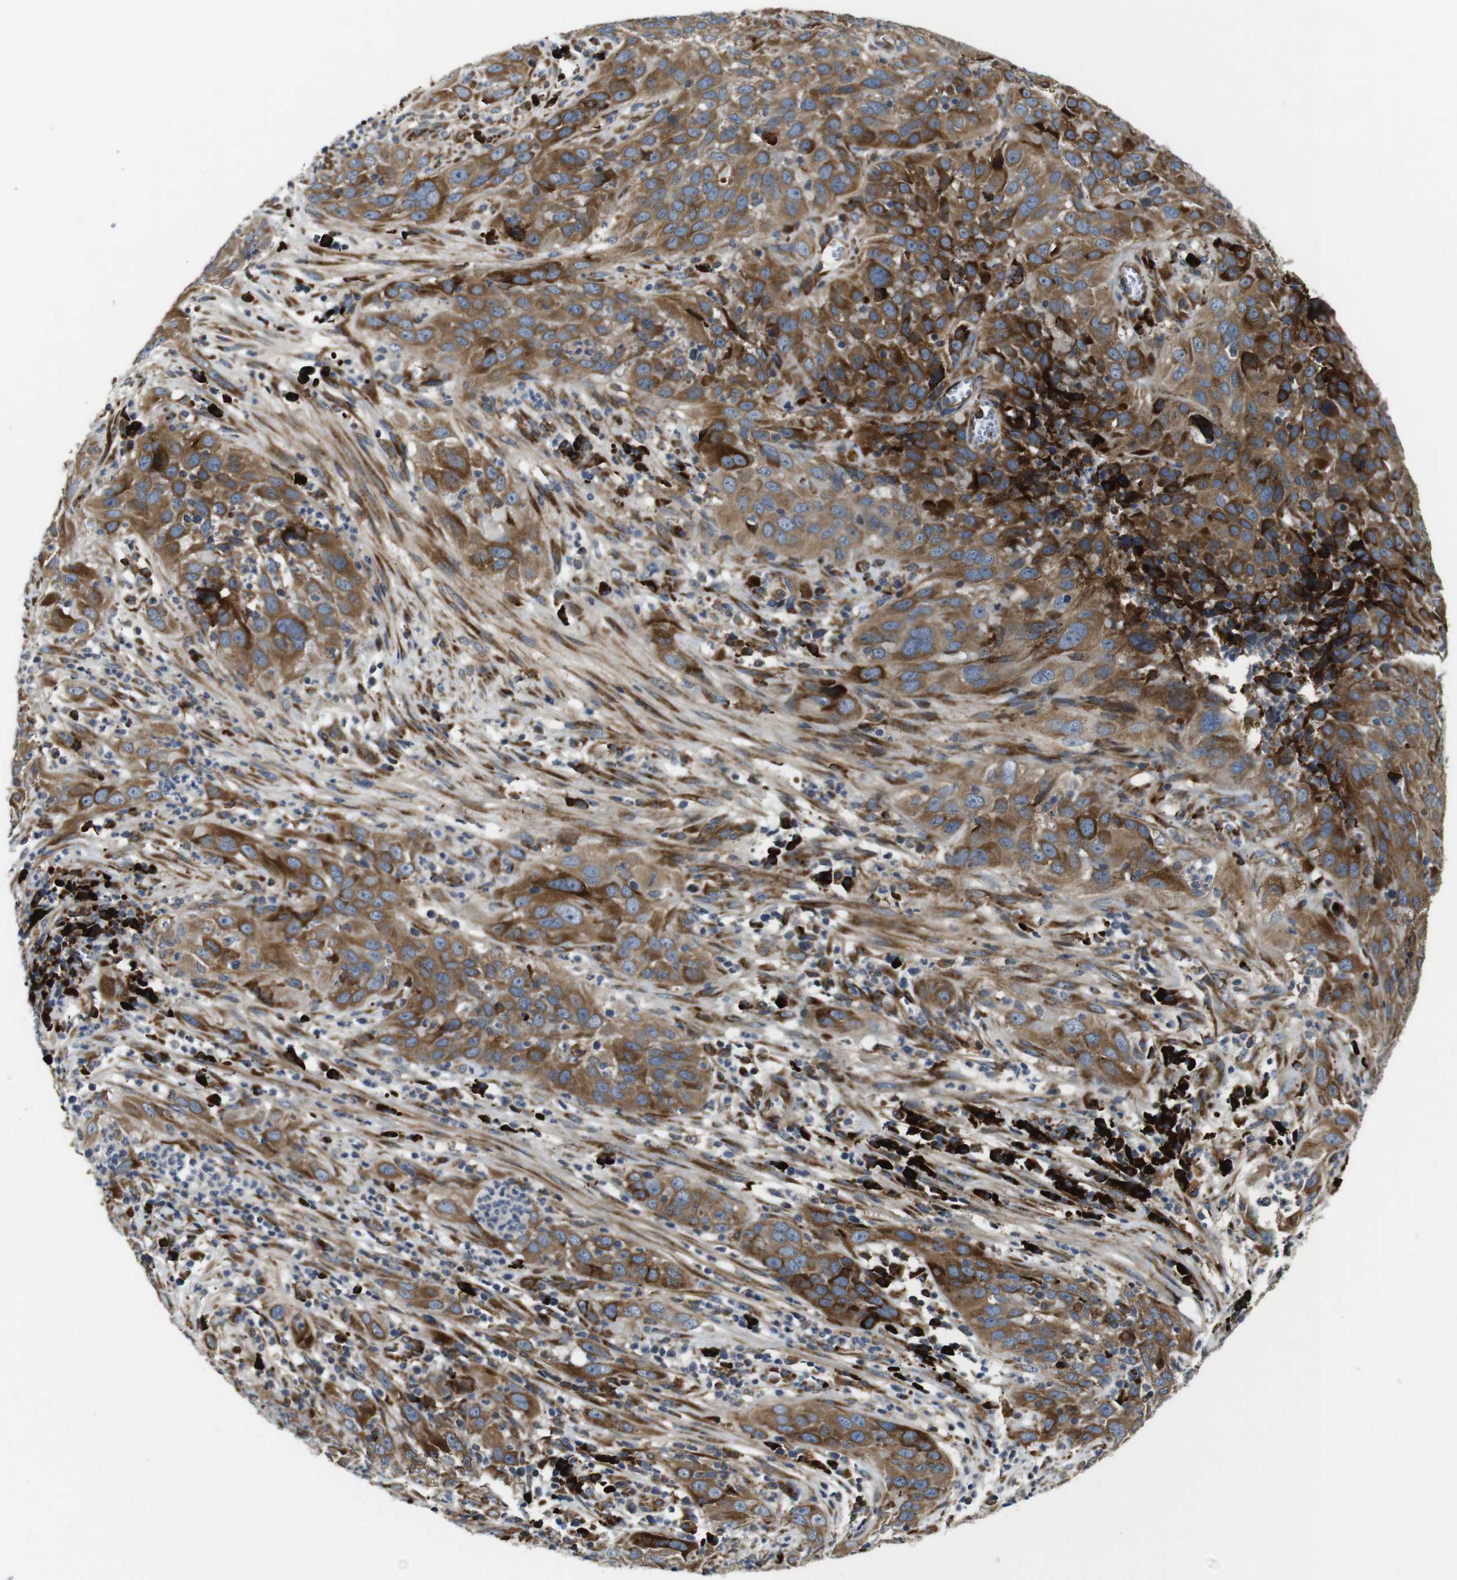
{"staining": {"intensity": "strong", "quantity": ">75%", "location": "cytoplasmic/membranous"}, "tissue": "cervical cancer", "cell_type": "Tumor cells", "image_type": "cancer", "snomed": [{"axis": "morphology", "description": "Squamous cell carcinoma, NOS"}, {"axis": "topography", "description": "Cervix"}], "caption": "IHC micrograph of neoplastic tissue: cervical squamous cell carcinoma stained using IHC displays high levels of strong protein expression localized specifically in the cytoplasmic/membranous of tumor cells, appearing as a cytoplasmic/membranous brown color.", "gene": "UBE2G2", "patient": {"sex": "female", "age": 32}}